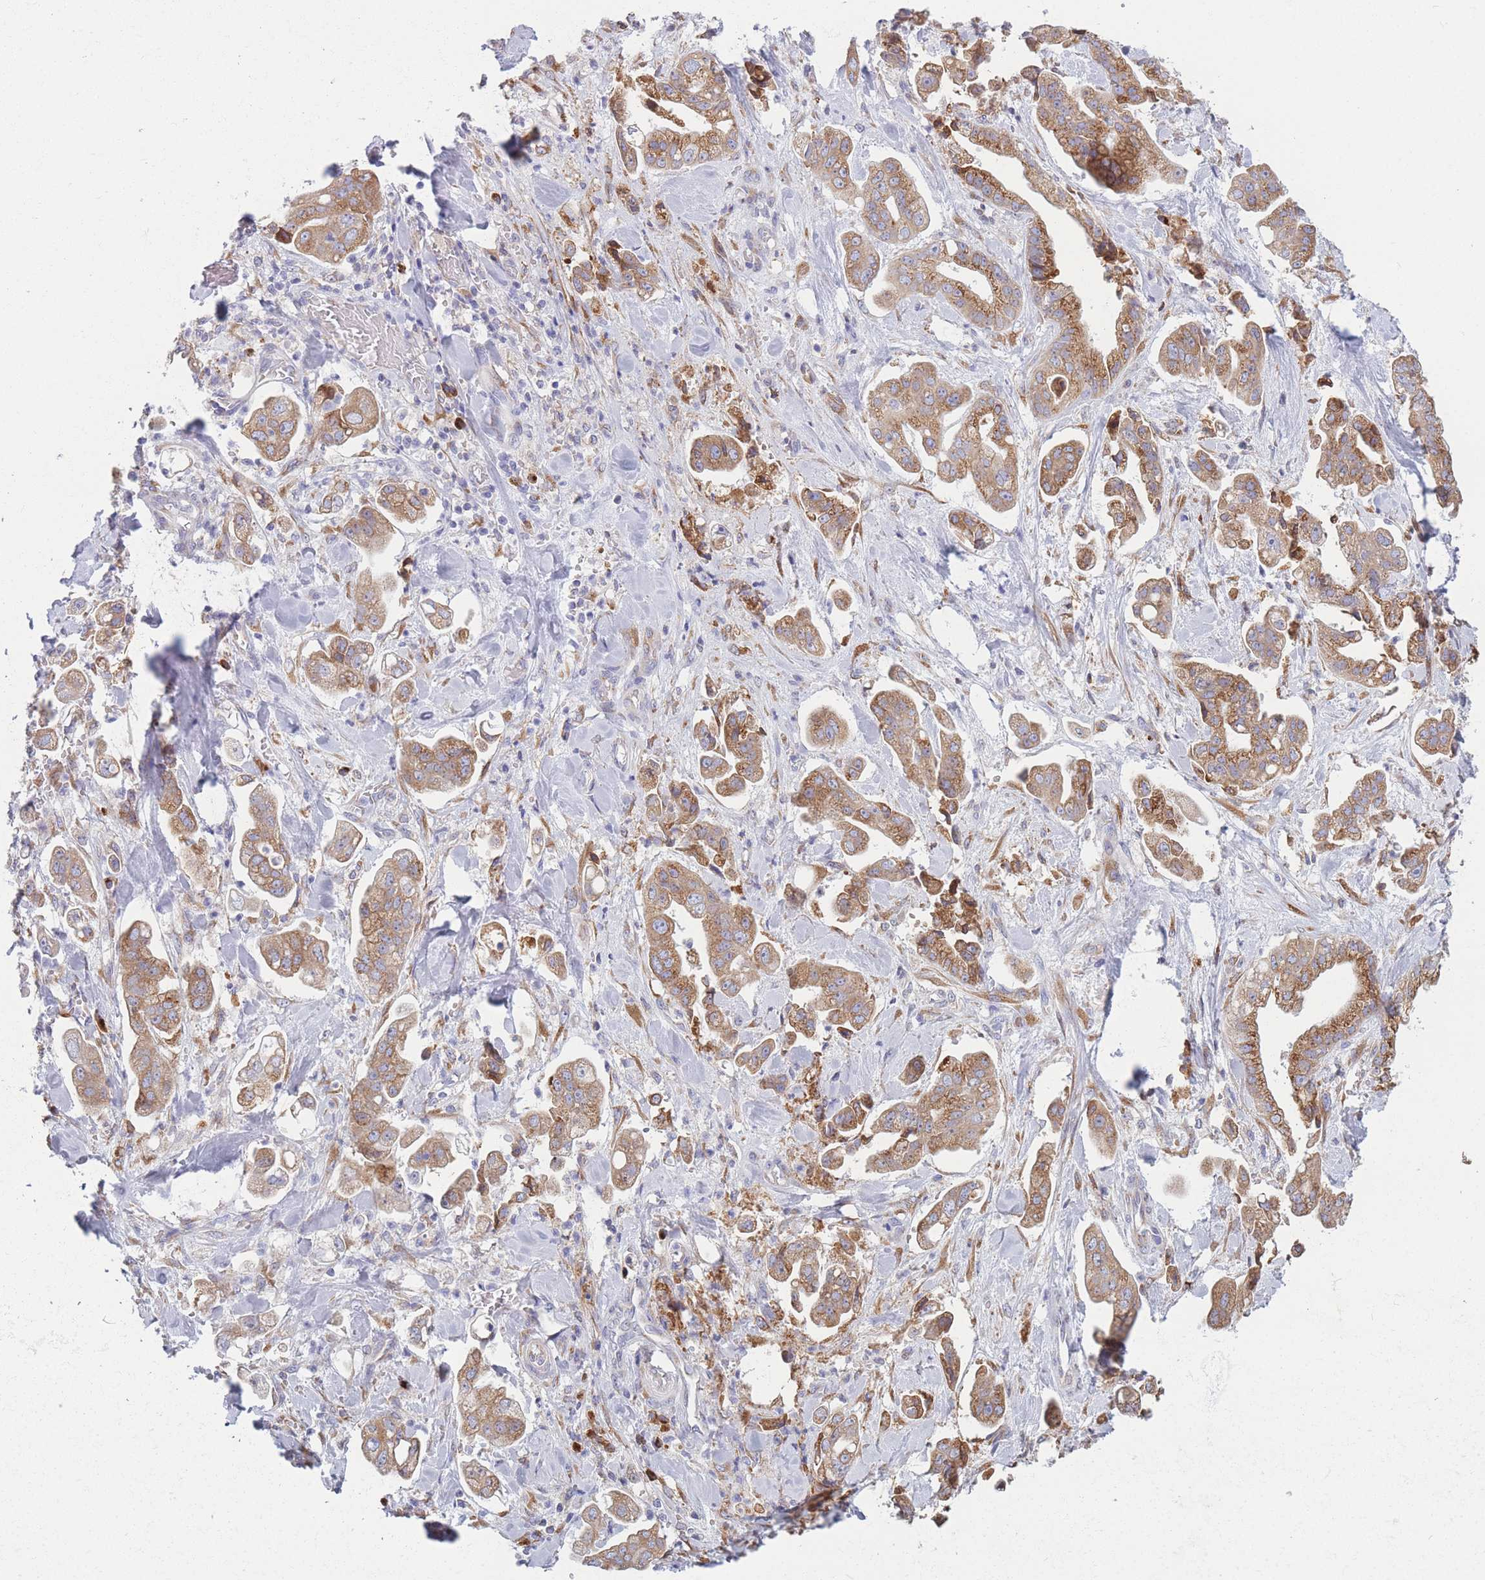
{"staining": {"intensity": "moderate", "quantity": ">75%", "location": "cytoplasmic/membranous"}, "tissue": "stomach cancer", "cell_type": "Tumor cells", "image_type": "cancer", "snomed": [{"axis": "morphology", "description": "Adenocarcinoma, NOS"}, {"axis": "topography", "description": "Stomach"}], "caption": "There is medium levels of moderate cytoplasmic/membranous expression in tumor cells of stomach cancer, as demonstrated by immunohistochemical staining (brown color).", "gene": "MRPL30", "patient": {"sex": "male", "age": 62}}